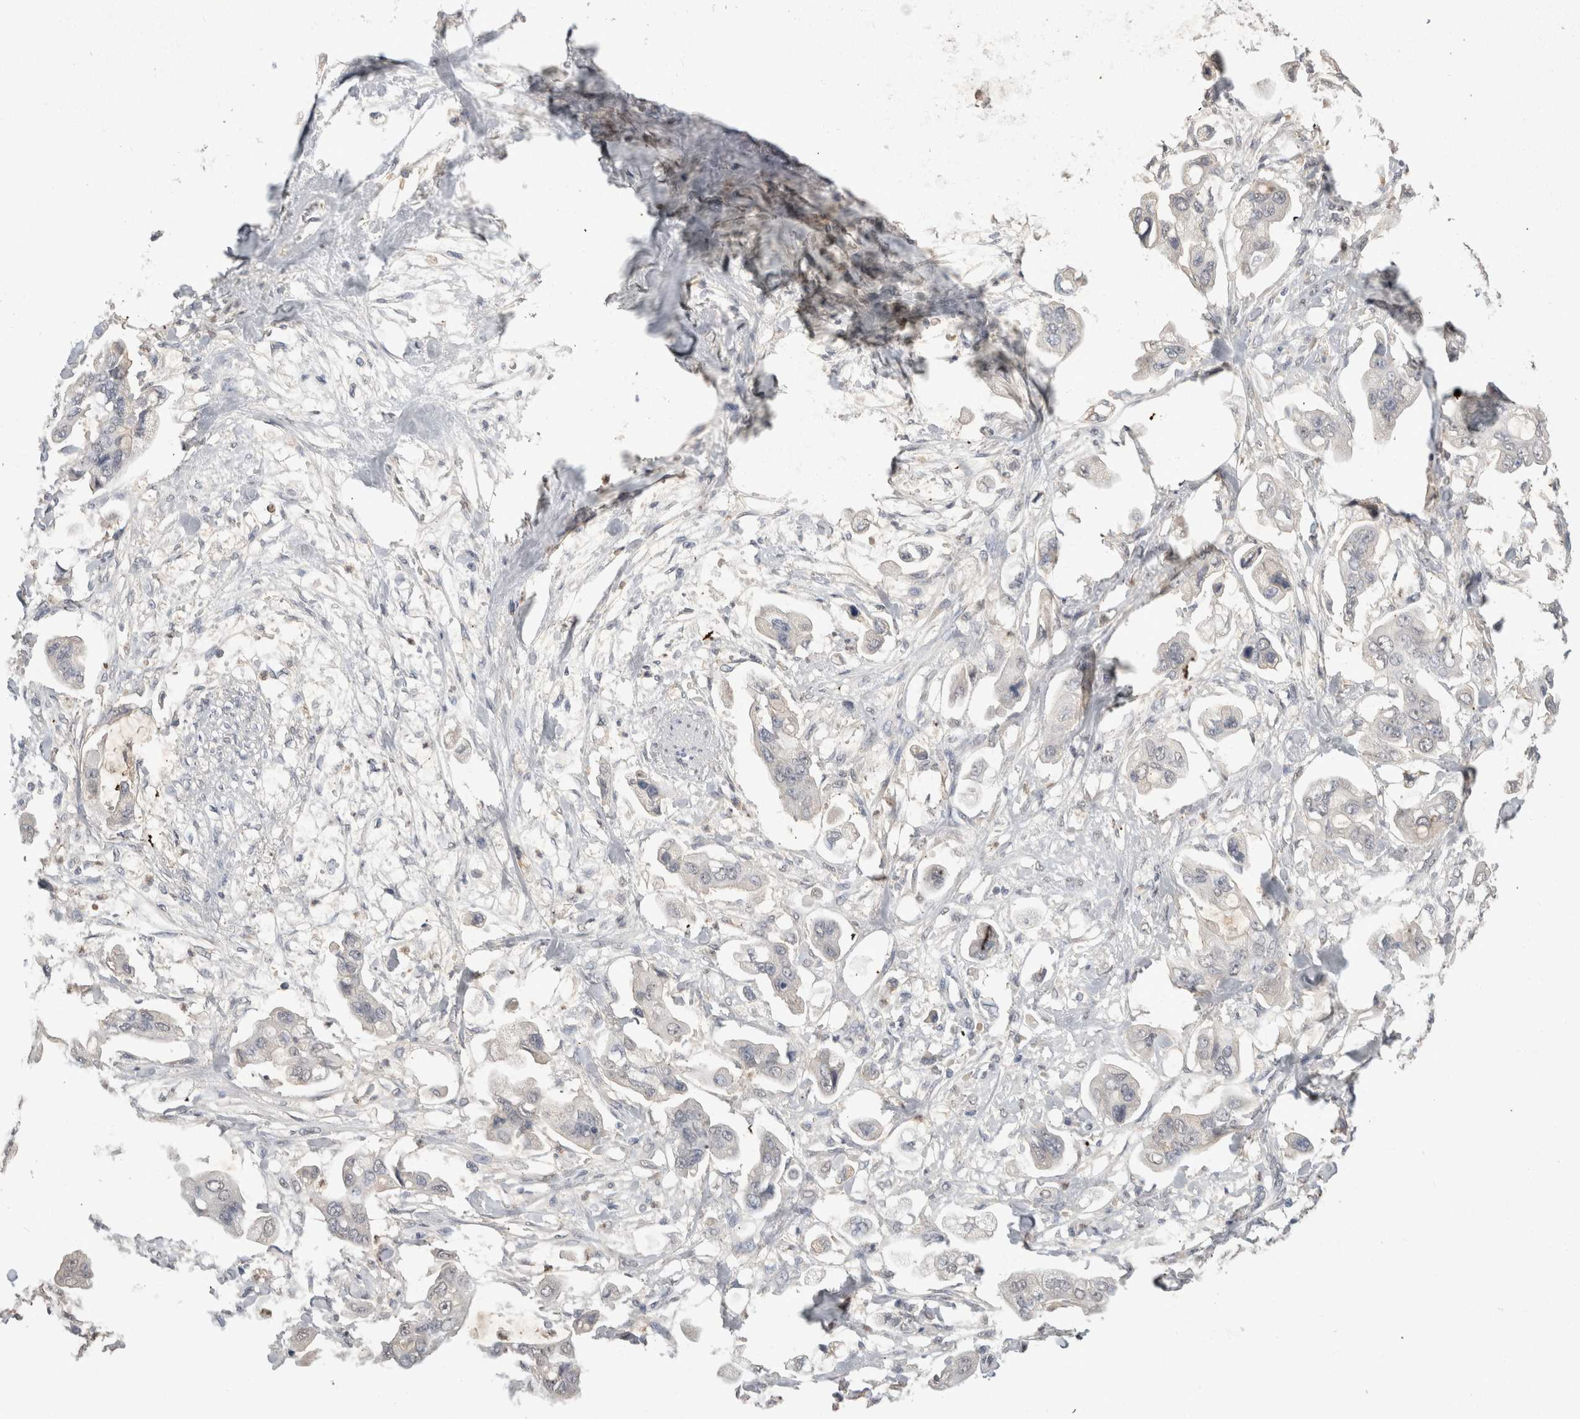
{"staining": {"intensity": "negative", "quantity": "none", "location": "none"}, "tissue": "stomach cancer", "cell_type": "Tumor cells", "image_type": "cancer", "snomed": [{"axis": "morphology", "description": "Adenocarcinoma, NOS"}, {"axis": "topography", "description": "Stomach"}], "caption": "This is a micrograph of immunohistochemistry staining of stomach cancer, which shows no positivity in tumor cells. Nuclei are stained in blue.", "gene": "NAALADL2", "patient": {"sex": "male", "age": 62}}